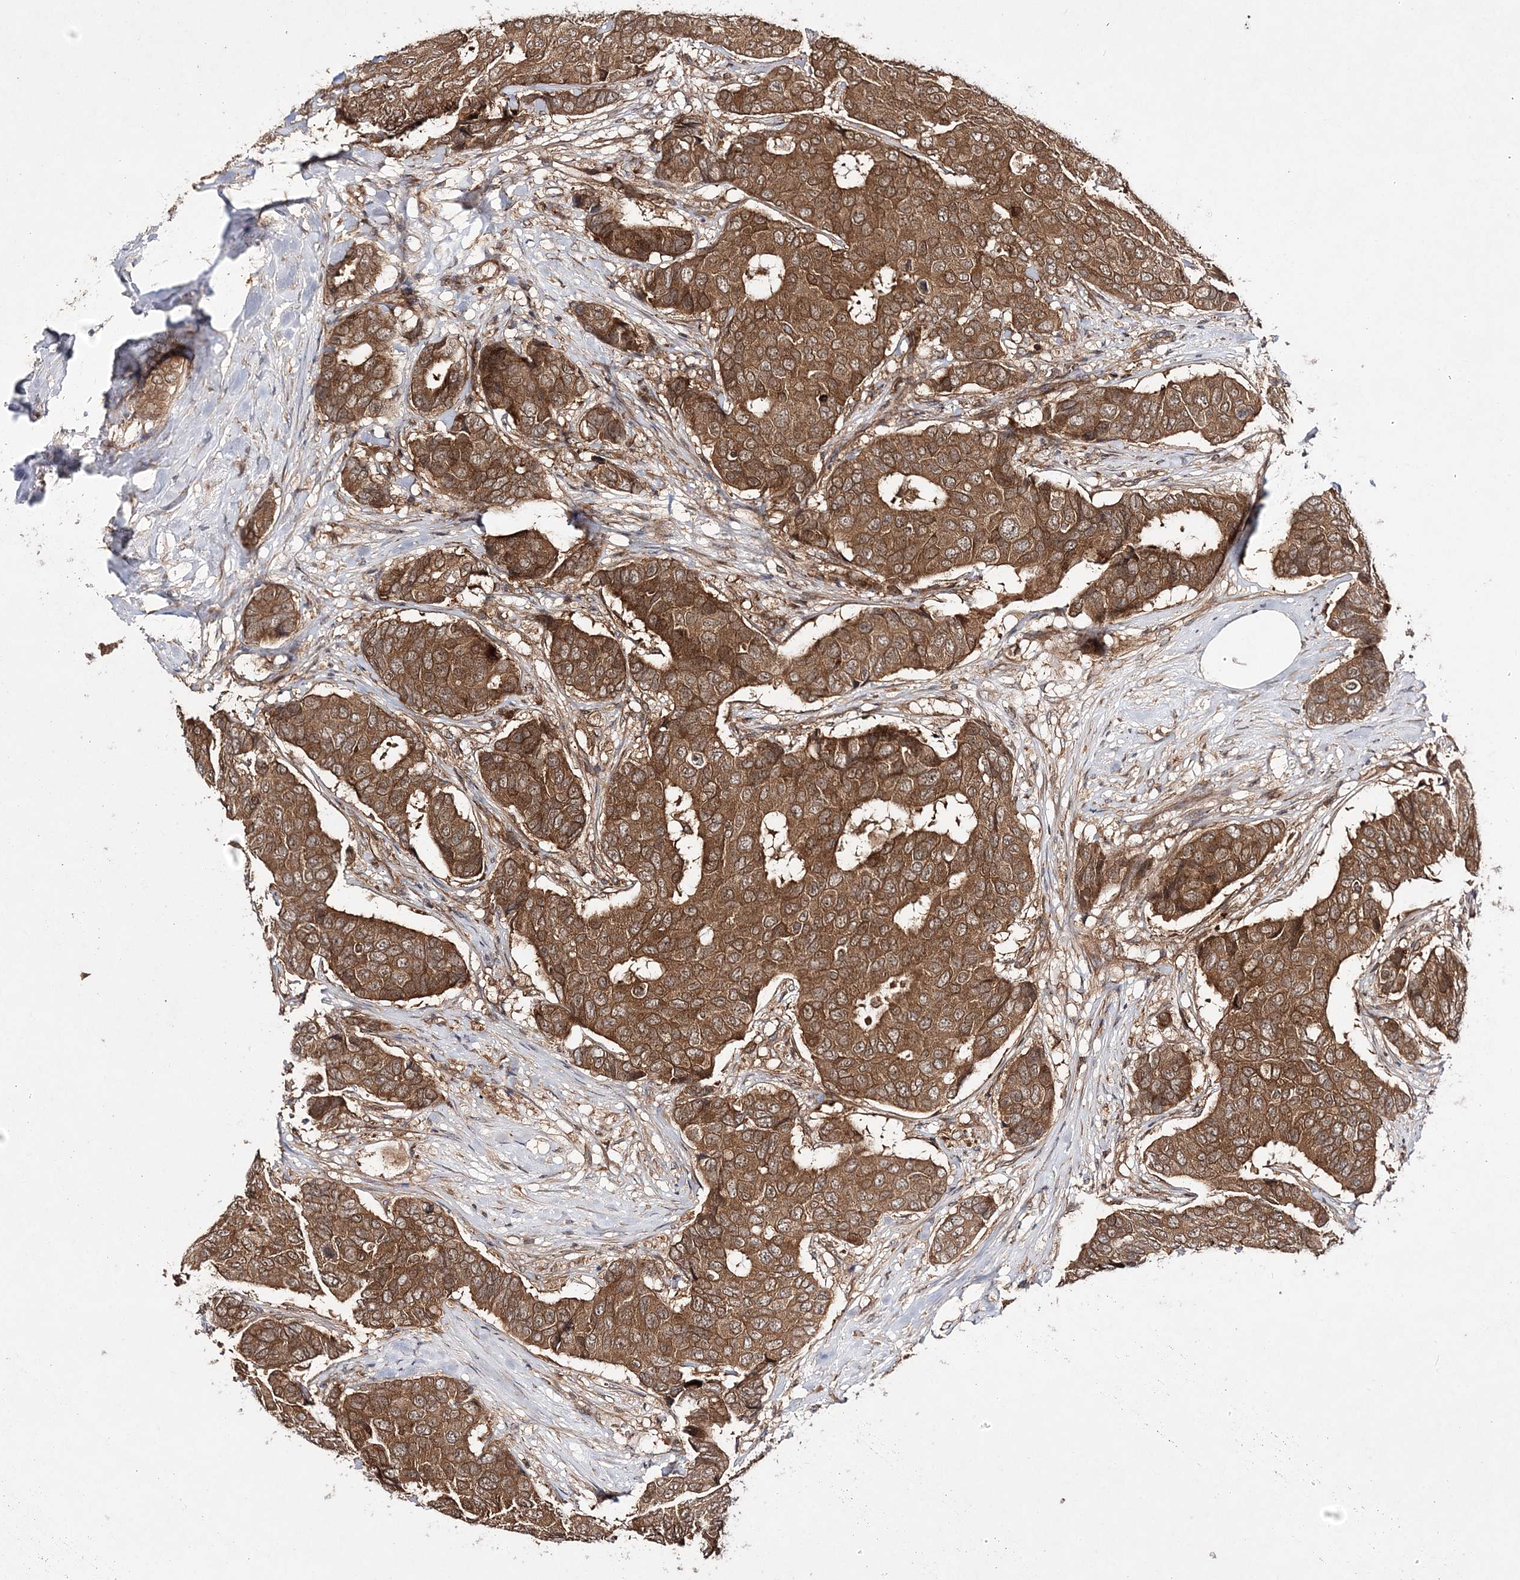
{"staining": {"intensity": "moderate", "quantity": ">75%", "location": "cytoplasmic/membranous"}, "tissue": "breast cancer", "cell_type": "Tumor cells", "image_type": "cancer", "snomed": [{"axis": "morphology", "description": "Duct carcinoma"}, {"axis": "topography", "description": "Breast"}], "caption": "Human breast cancer stained with a protein marker exhibits moderate staining in tumor cells.", "gene": "TMEM9B", "patient": {"sex": "female", "age": 75}}